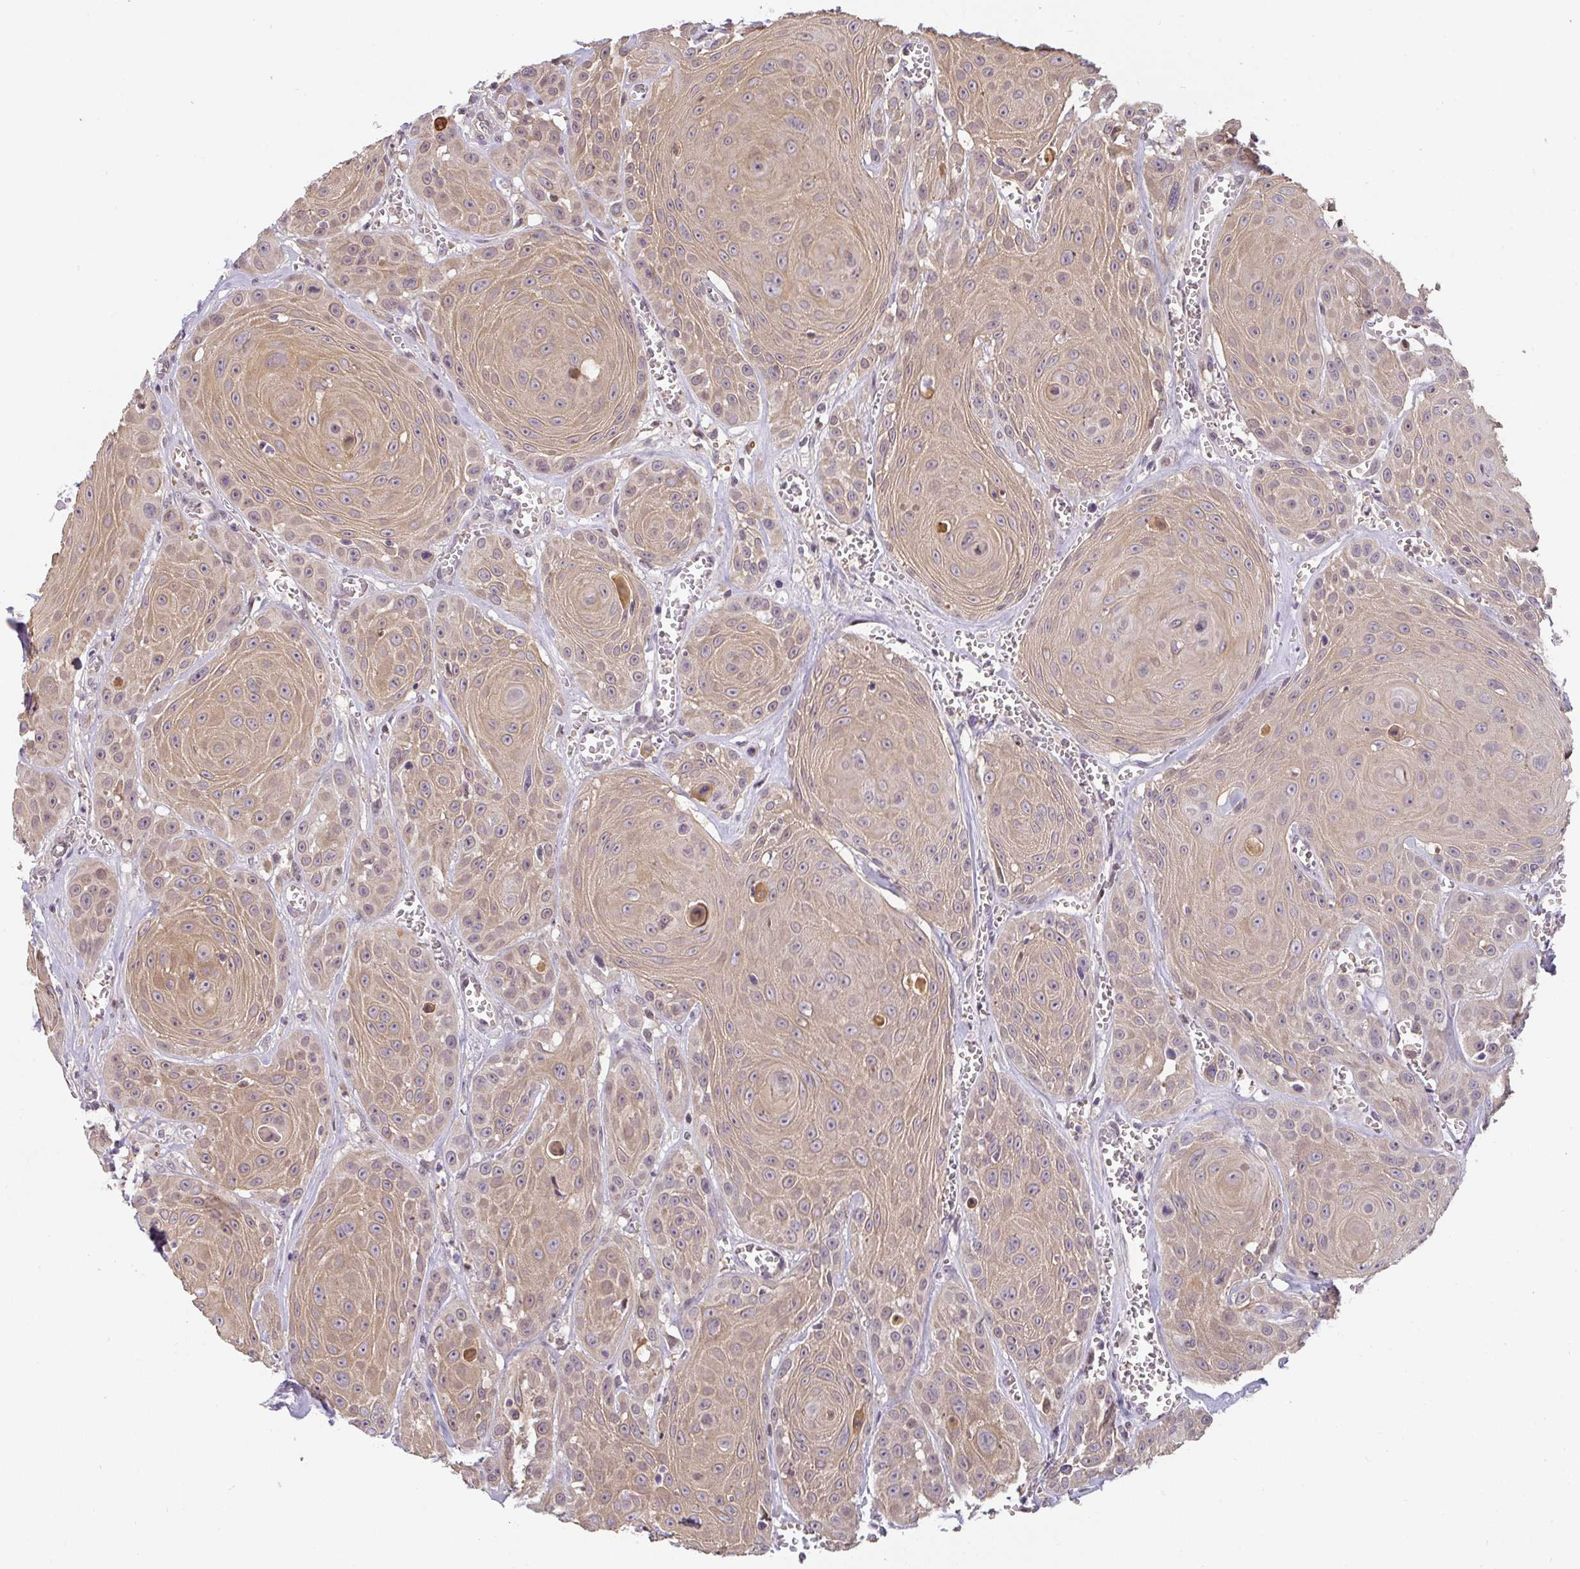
{"staining": {"intensity": "weak", "quantity": ">75%", "location": "cytoplasmic/membranous"}, "tissue": "head and neck cancer", "cell_type": "Tumor cells", "image_type": "cancer", "snomed": [{"axis": "morphology", "description": "Squamous cell carcinoma, NOS"}, {"axis": "topography", "description": "Oral tissue"}, {"axis": "topography", "description": "Head-Neck"}], "caption": "The immunohistochemical stain labels weak cytoplasmic/membranous staining in tumor cells of head and neck squamous cell carcinoma tissue. Using DAB (brown) and hematoxylin (blue) stains, captured at high magnification using brightfield microscopy.", "gene": "GSDMB", "patient": {"sex": "male", "age": 81}}